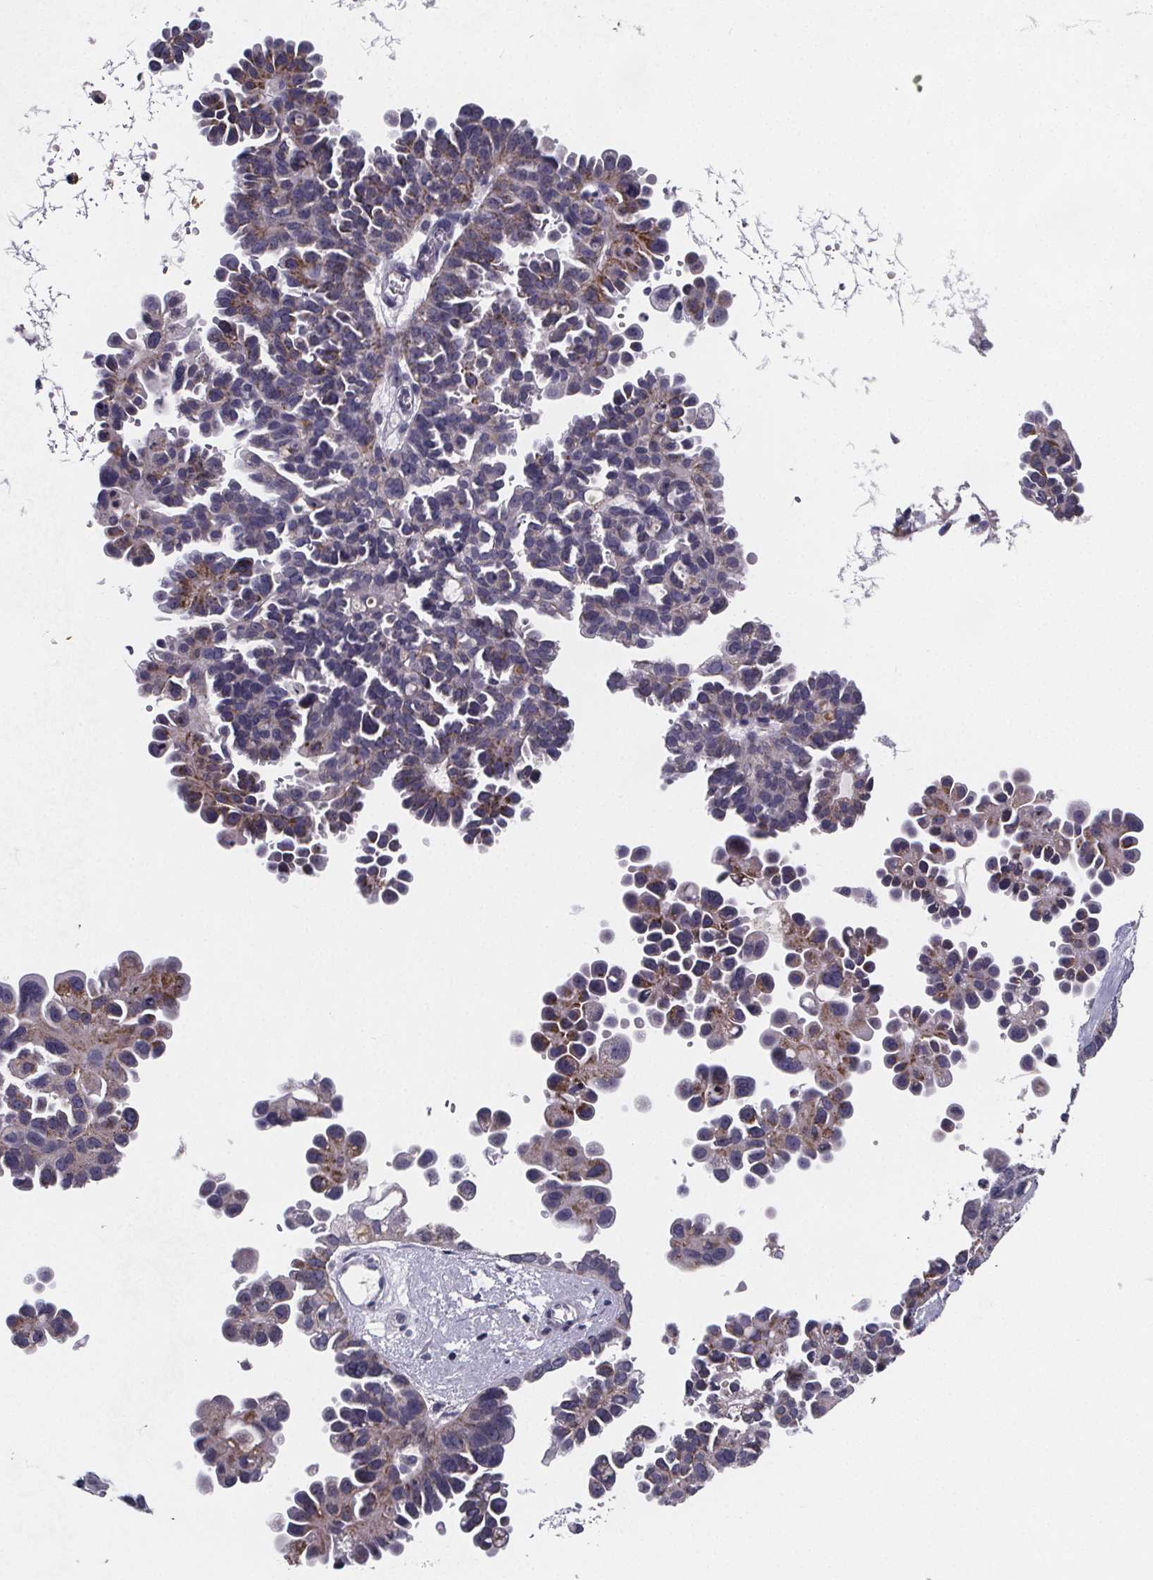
{"staining": {"intensity": "moderate", "quantity": "<25%", "location": "cytoplasmic/membranous"}, "tissue": "ovarian cancer", "cell_type": "Tumor cells", "image_type": "cancer", "snomed": [{"axis": "morphology", "description": "Cystadenocarcinoma, serous, NOS"}, {"axis": "topography", "description": "Ovary"}], "caption": "Tumor cells show low levels of moderate cytoplasmic/membranous expression in about <25% of cells in human serous cystadenocarcinoma (ovarian). The staining was performed using DAB to visualize the protein expression in brown, while the nuclei were stained in blue with hematoxylin (Magnification: 20x).", "gene": "PAH", "patient": {"sex": "female", "age": 53}}